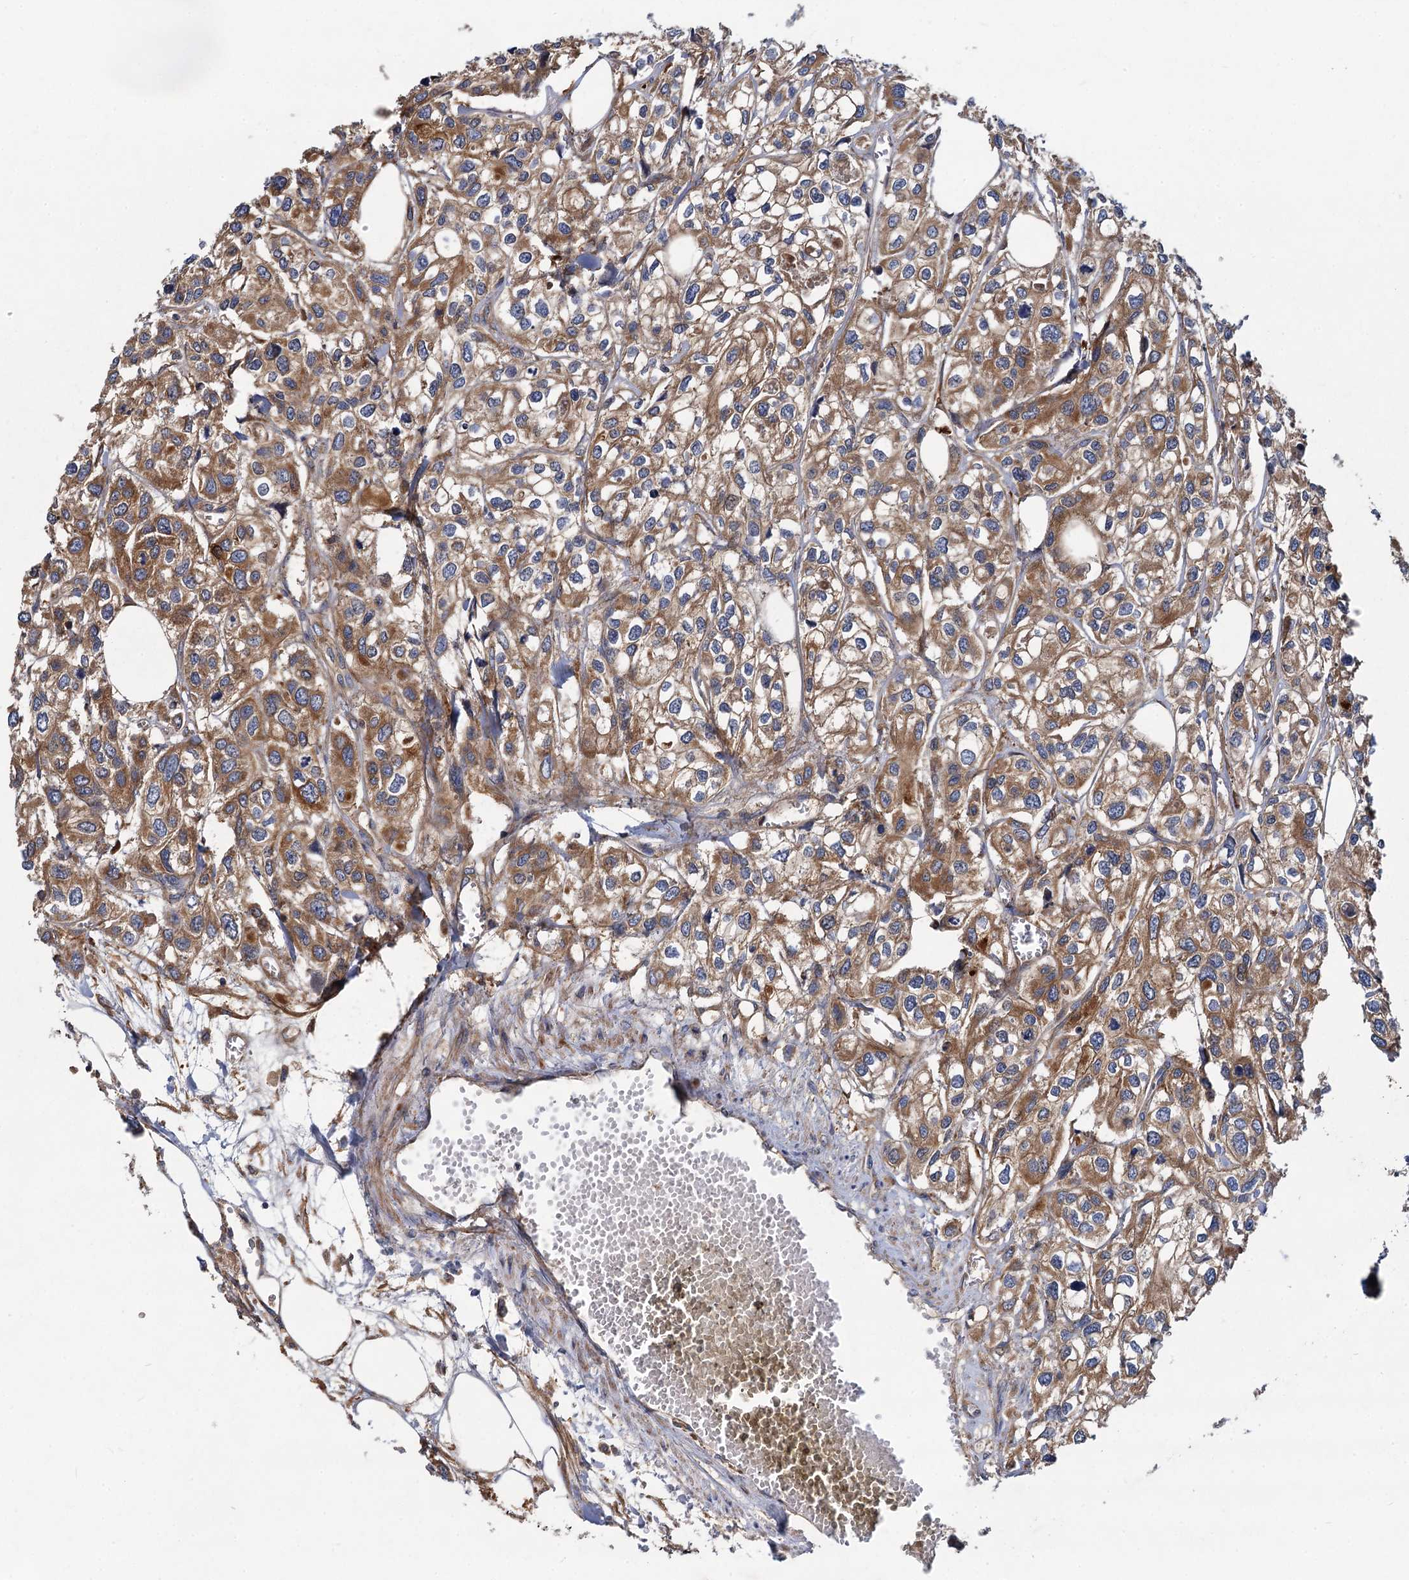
{"staining": {"intensity": "moderate", "quantity": ">75%", "location": "cytoplasmic/membranous"}, "tissue": "urothelial cancer", "cell_type": "Tumor cells", "image_type": "cancer", "snomed": [{"axis": "morphology", "description": "Urothelial carcinoma, High grade"}, {"axis": "topography", "description": "Urinary bladder"}], "caption": "Urothelial cancer was stained to show a protein in brown. There is medium levels of moderate cytoplasmic/membranous expression in about >75% of tumor cells.", "gene": "ALKBH7", "patient": {"sex": "male", "age": 67}}